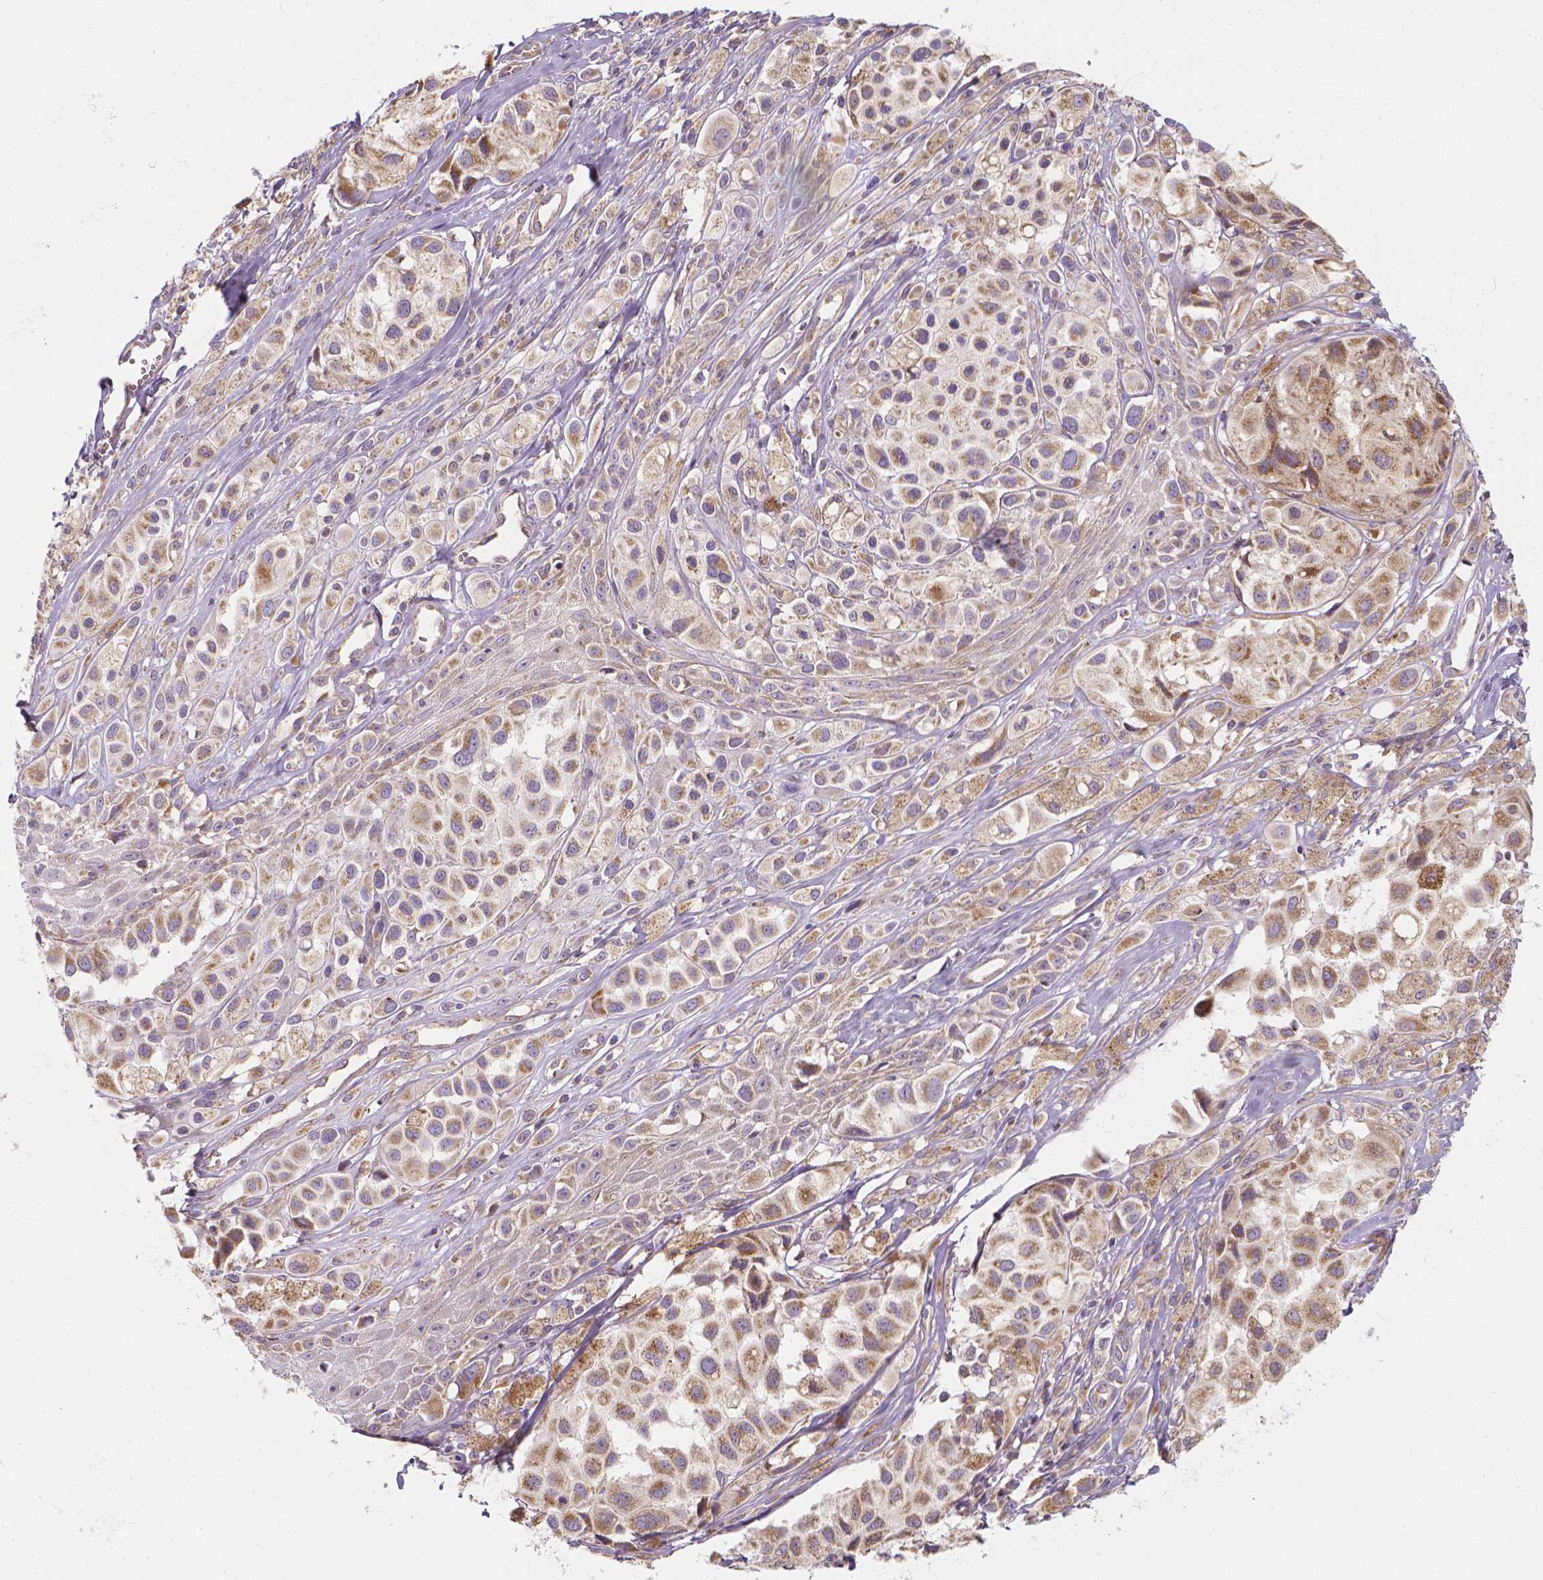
{"staining": {"intensity": "moderate", "quantity": ">75%", "location": "cytoplasmic/membranous"}, "tissue": "melanoma", "cell_type": "Tumor cells", "image_type": "cancer", "snomed": [{"axis": "morphology", "description": "Malignant melanoma, NOS"}, {"axis": "topography", "description": "Skin"}], "caption": "Moderate cytoplasmic/membranous expression is seen in about >75% of tumor cells in malignant melanoma.", "gene": "SNCAIP", "patient": {"sex": "male", "age": 77}}